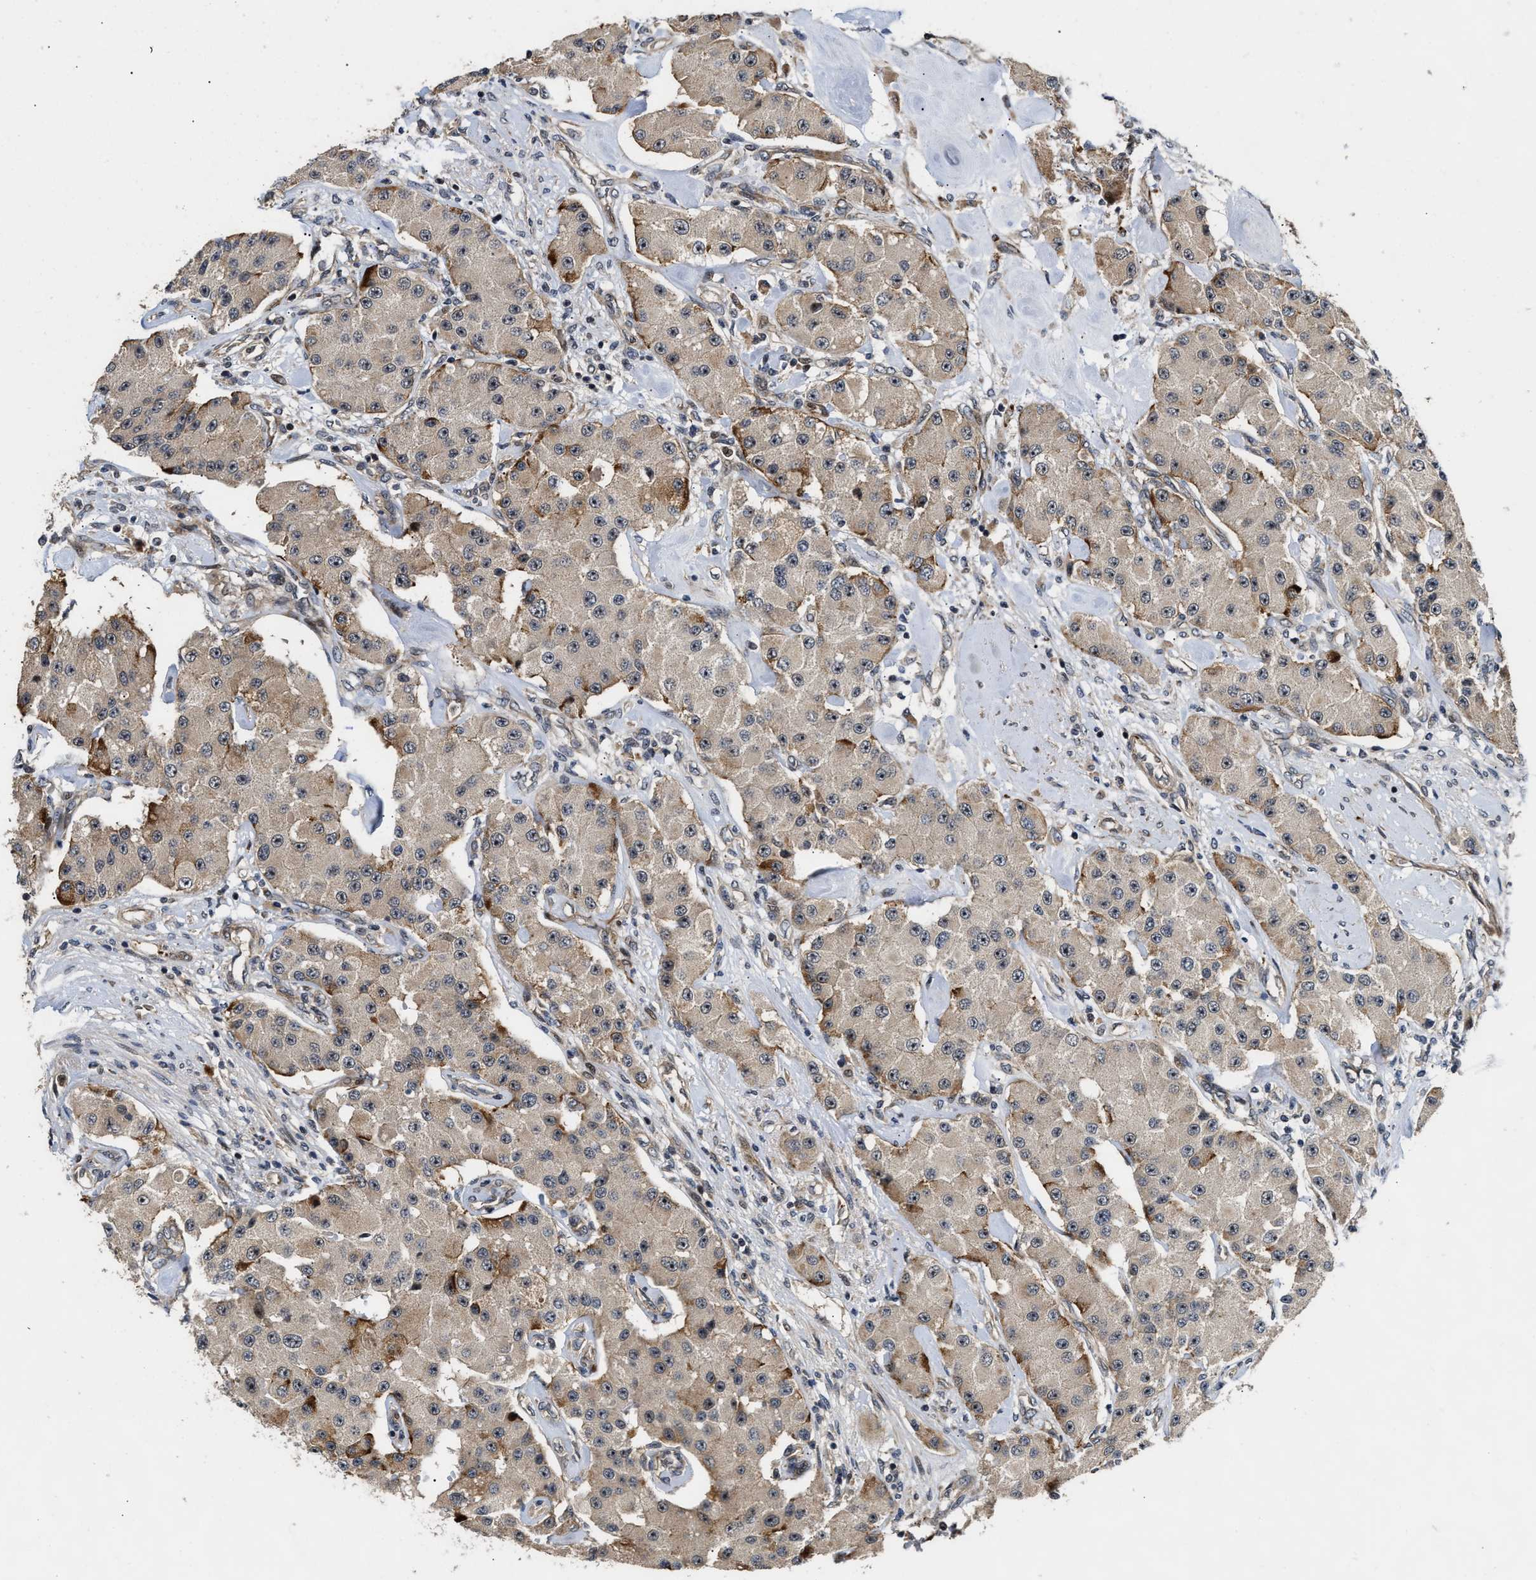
{"staining": {"intensity": "weak", "quantity": ">75%", "location": "cytoplasmic/membranous"}, "tissue": "carcinoid", "cell_type": "Tumor cells", "image_type": "cancer", "snomed": [{"axis": "morphology", "description": "Carcinoid, malignant, NOS"}, {"axis": "topography", "description": "Pancreas"}], "caption": "Immunohistochemistry of human malignant carcinoid shows low levels of weak cytoplasmic/membranous staining in approximately >75% of tumor cells. (brown staining indicates protein expression, while blue staining denotes nuclei).", "gene": "ALDH3A2", "patient": {"sex": "male", "age": 41}}